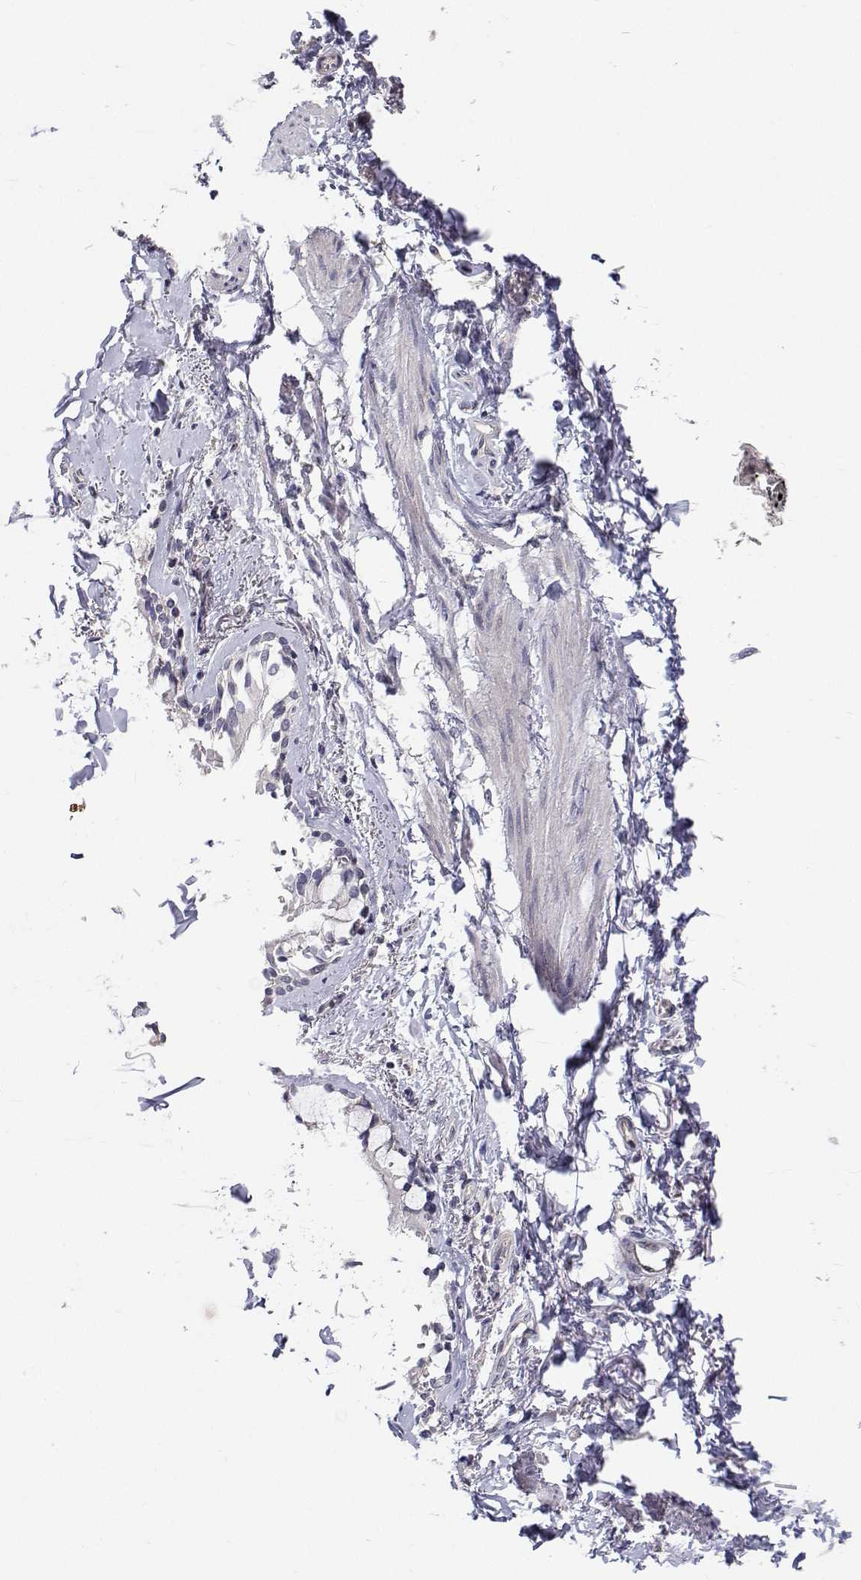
{"staining": {"intensity": "negative", "quantity": "none", "location": "none"}, "tissue": "adipose tissue", "cell_type": "Adipocytes", "image_type": "normal", "snomed": [{"axis": "morphology", "description": "Normal tissue, NOS"}, {"axis": "topography", "description": "Cartilage tissue"}, {"axis": "topography", "description": "Bronchus"}, {"axis": "topography", "description": "Peripheral nerve tissue"}], "caption": "Immunohistochemistry (IHC) image of unremarkable adipose tissue: adipose tissue stained with DAB (3,3'-diaminobenzidine) exhibits no significant protein staining in adipocytes.", "gene": "MYPN", "patient": {"sex": "male", "age": 67}}